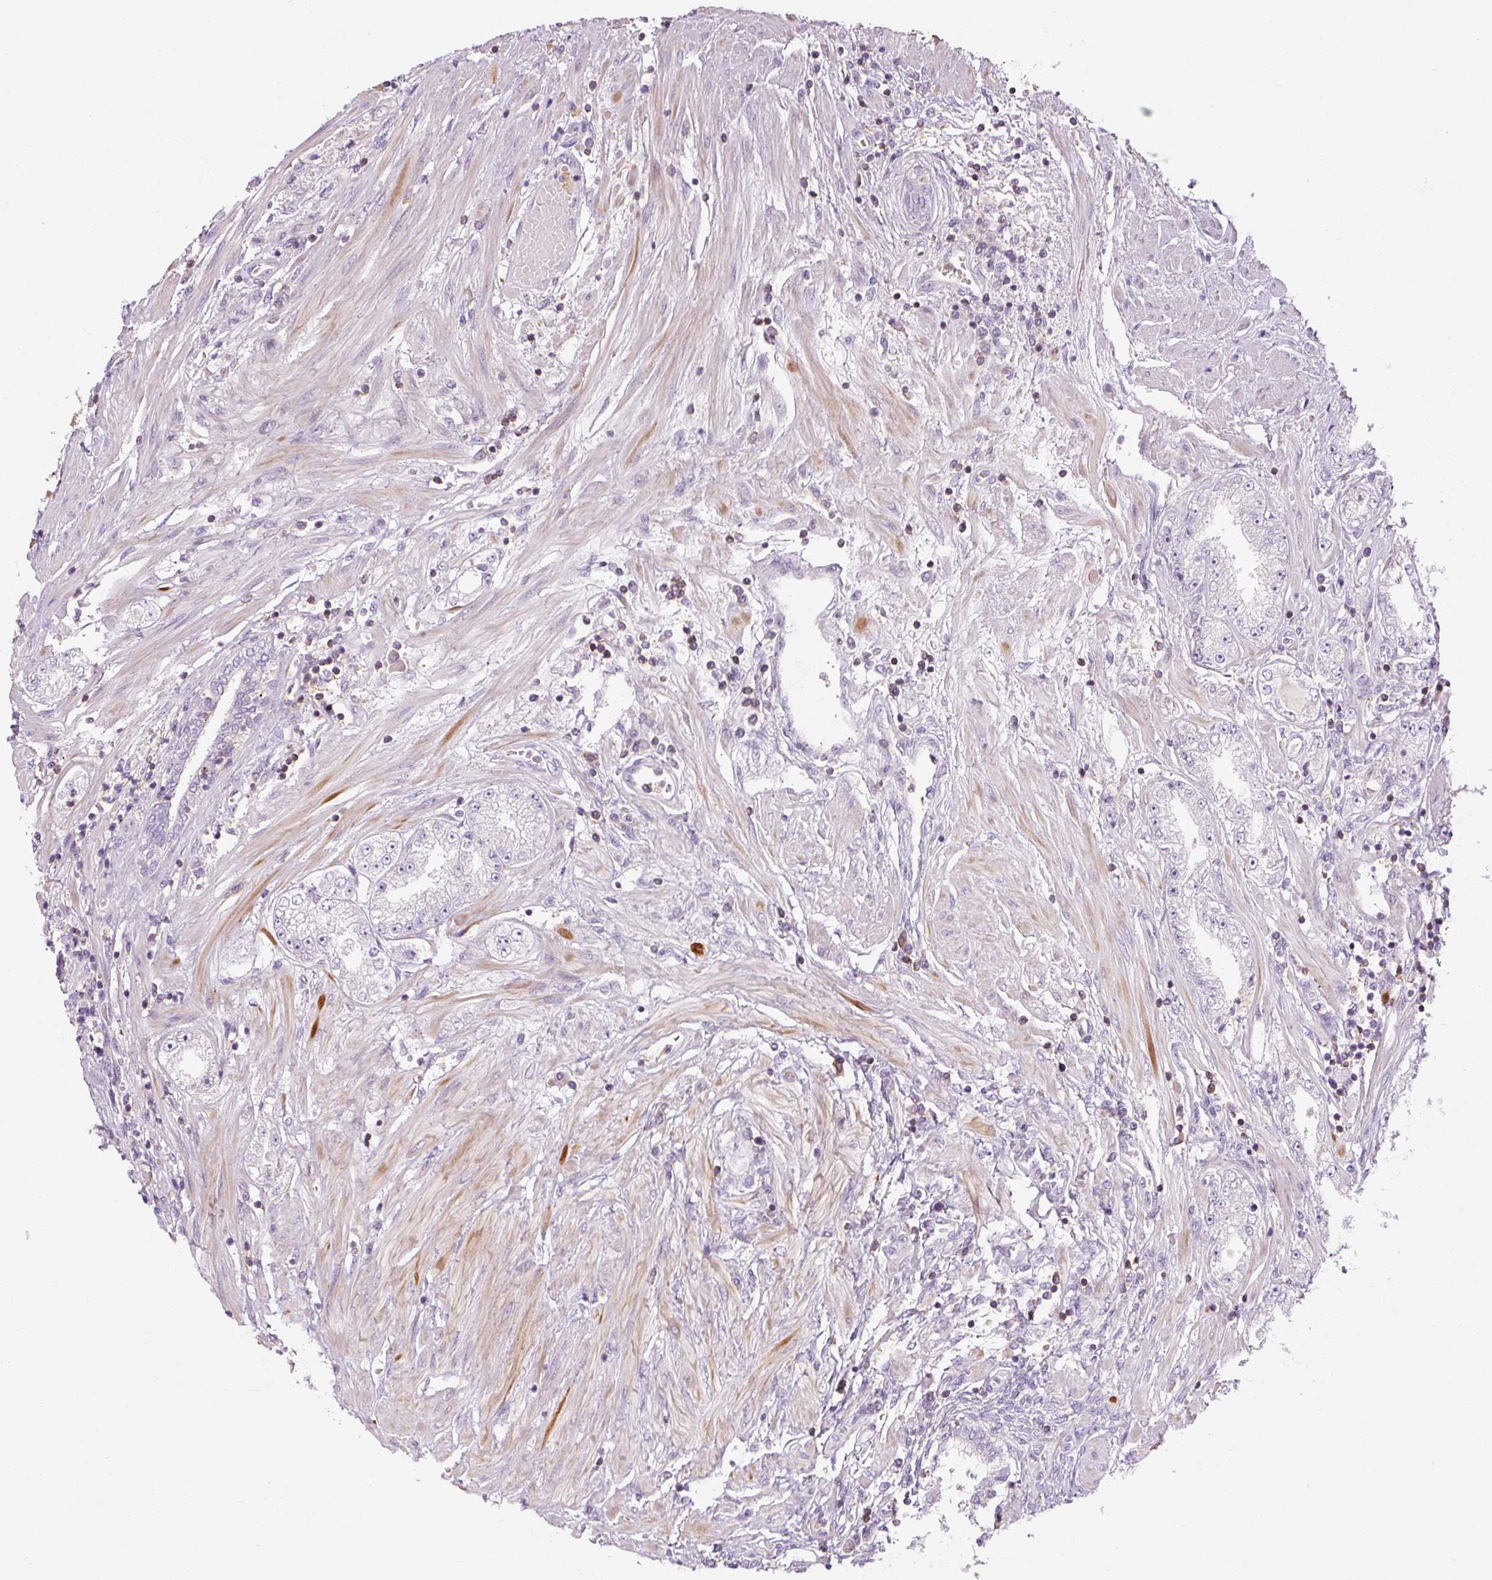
{"staining": {"intensity": "negative", "quantity": "none", "location": "none"}, "tissue": "prostate cancer", "cell_type": "Tumor cells", "image_type": "cancer", "snomed": [{"axis": "morphology", "description": "Adenocarcinoma, High grade"}, {"axis": "topography", "description": "Prostate"}], "caption": "A photomicrograph of human prostate adenocarcinoma (high-grade) is negative for staining in tumor cells.", "gene": "TIGD2", "patient": {"sex": "male", "age": 69}}